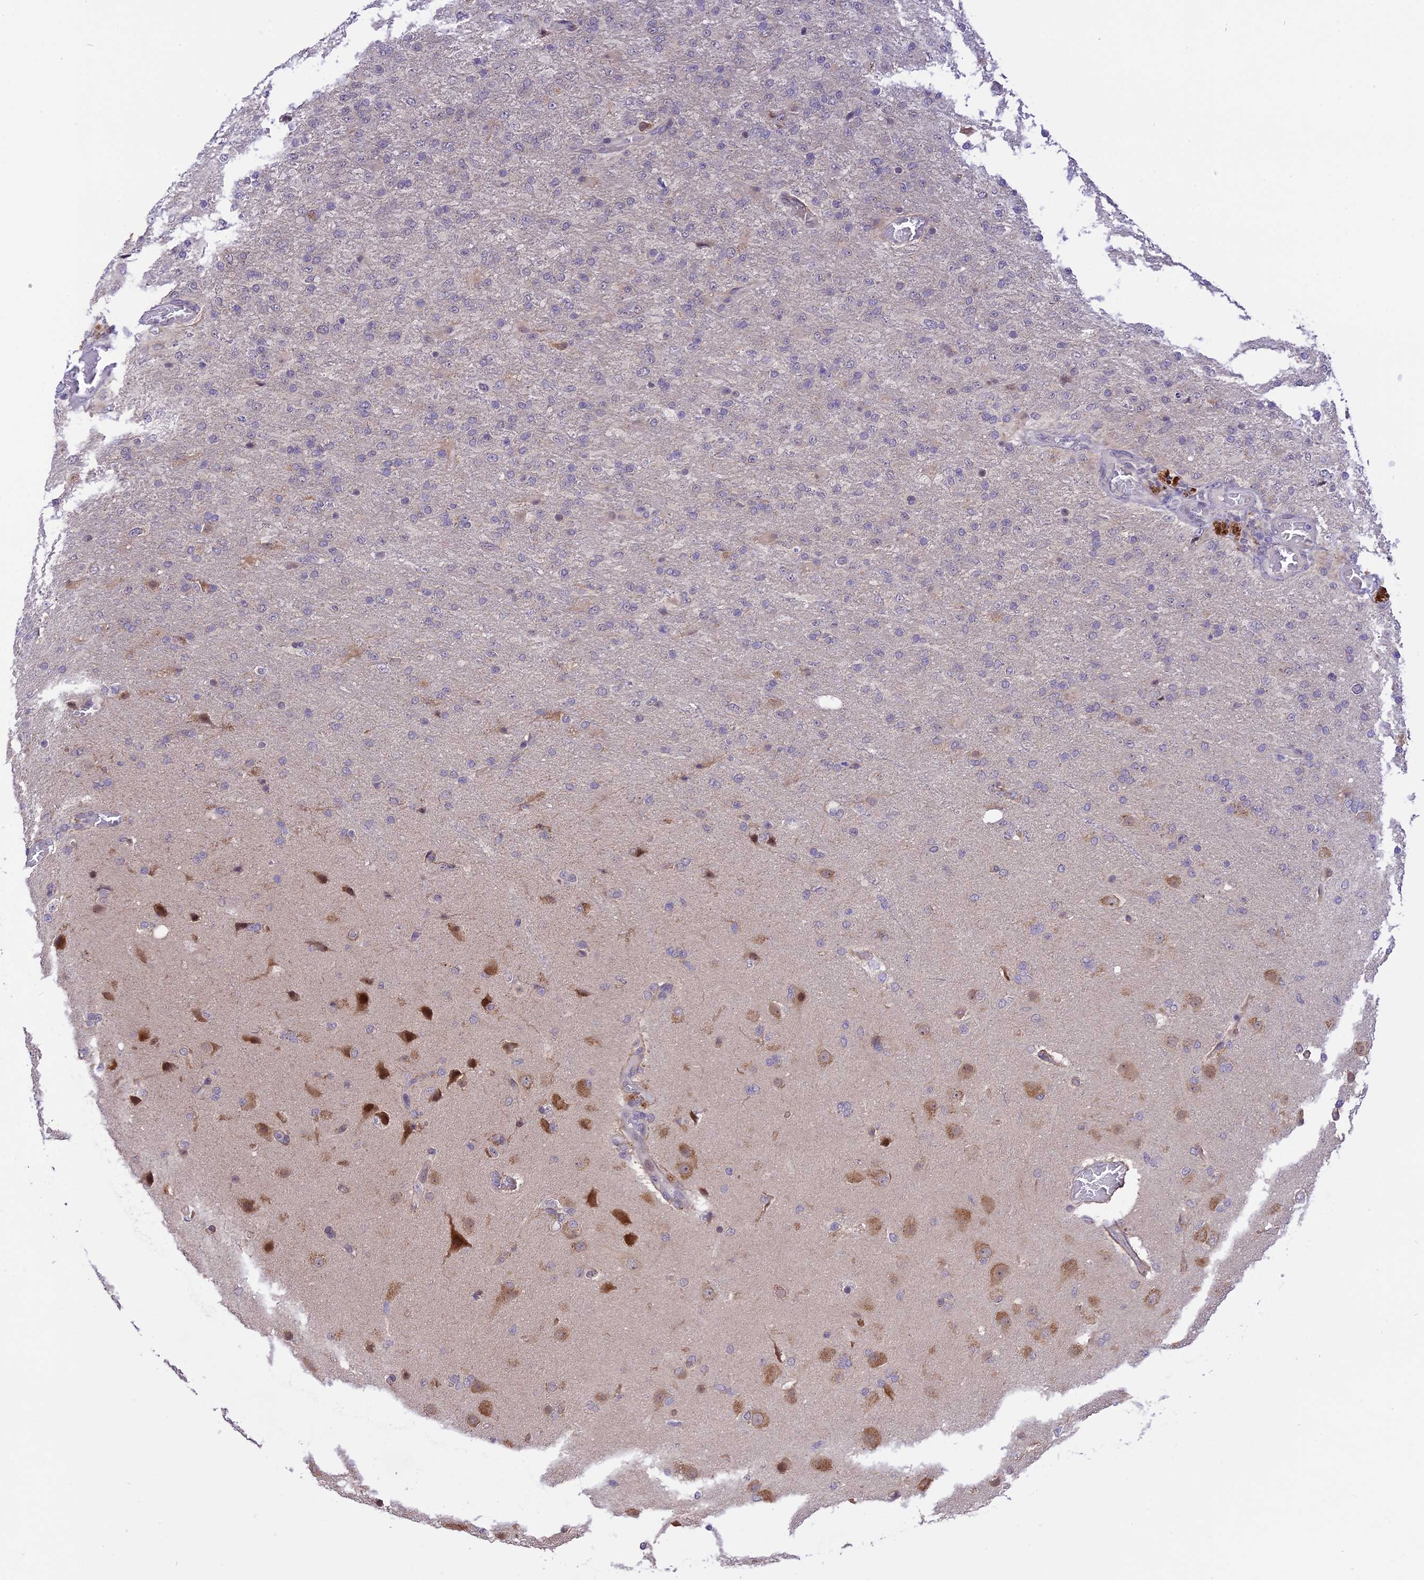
{"staining": {"intensity": "negative", "quantity": "none", "location": "none"}, "tissue": "glioma", "cell_type": "Tumor cells", "image_type": "cancer", "snomed": [{"axis": "morphology", "description": "Glioma, malignant, High grade"}, {"axis": "topography", "description": "Brain"}], "caption": "Glioma was stained to show a protein in brown. There is no significant expression in tumor cells.", "gene": "ZNF837", "patient": {"sex": "female", "age": 74}}